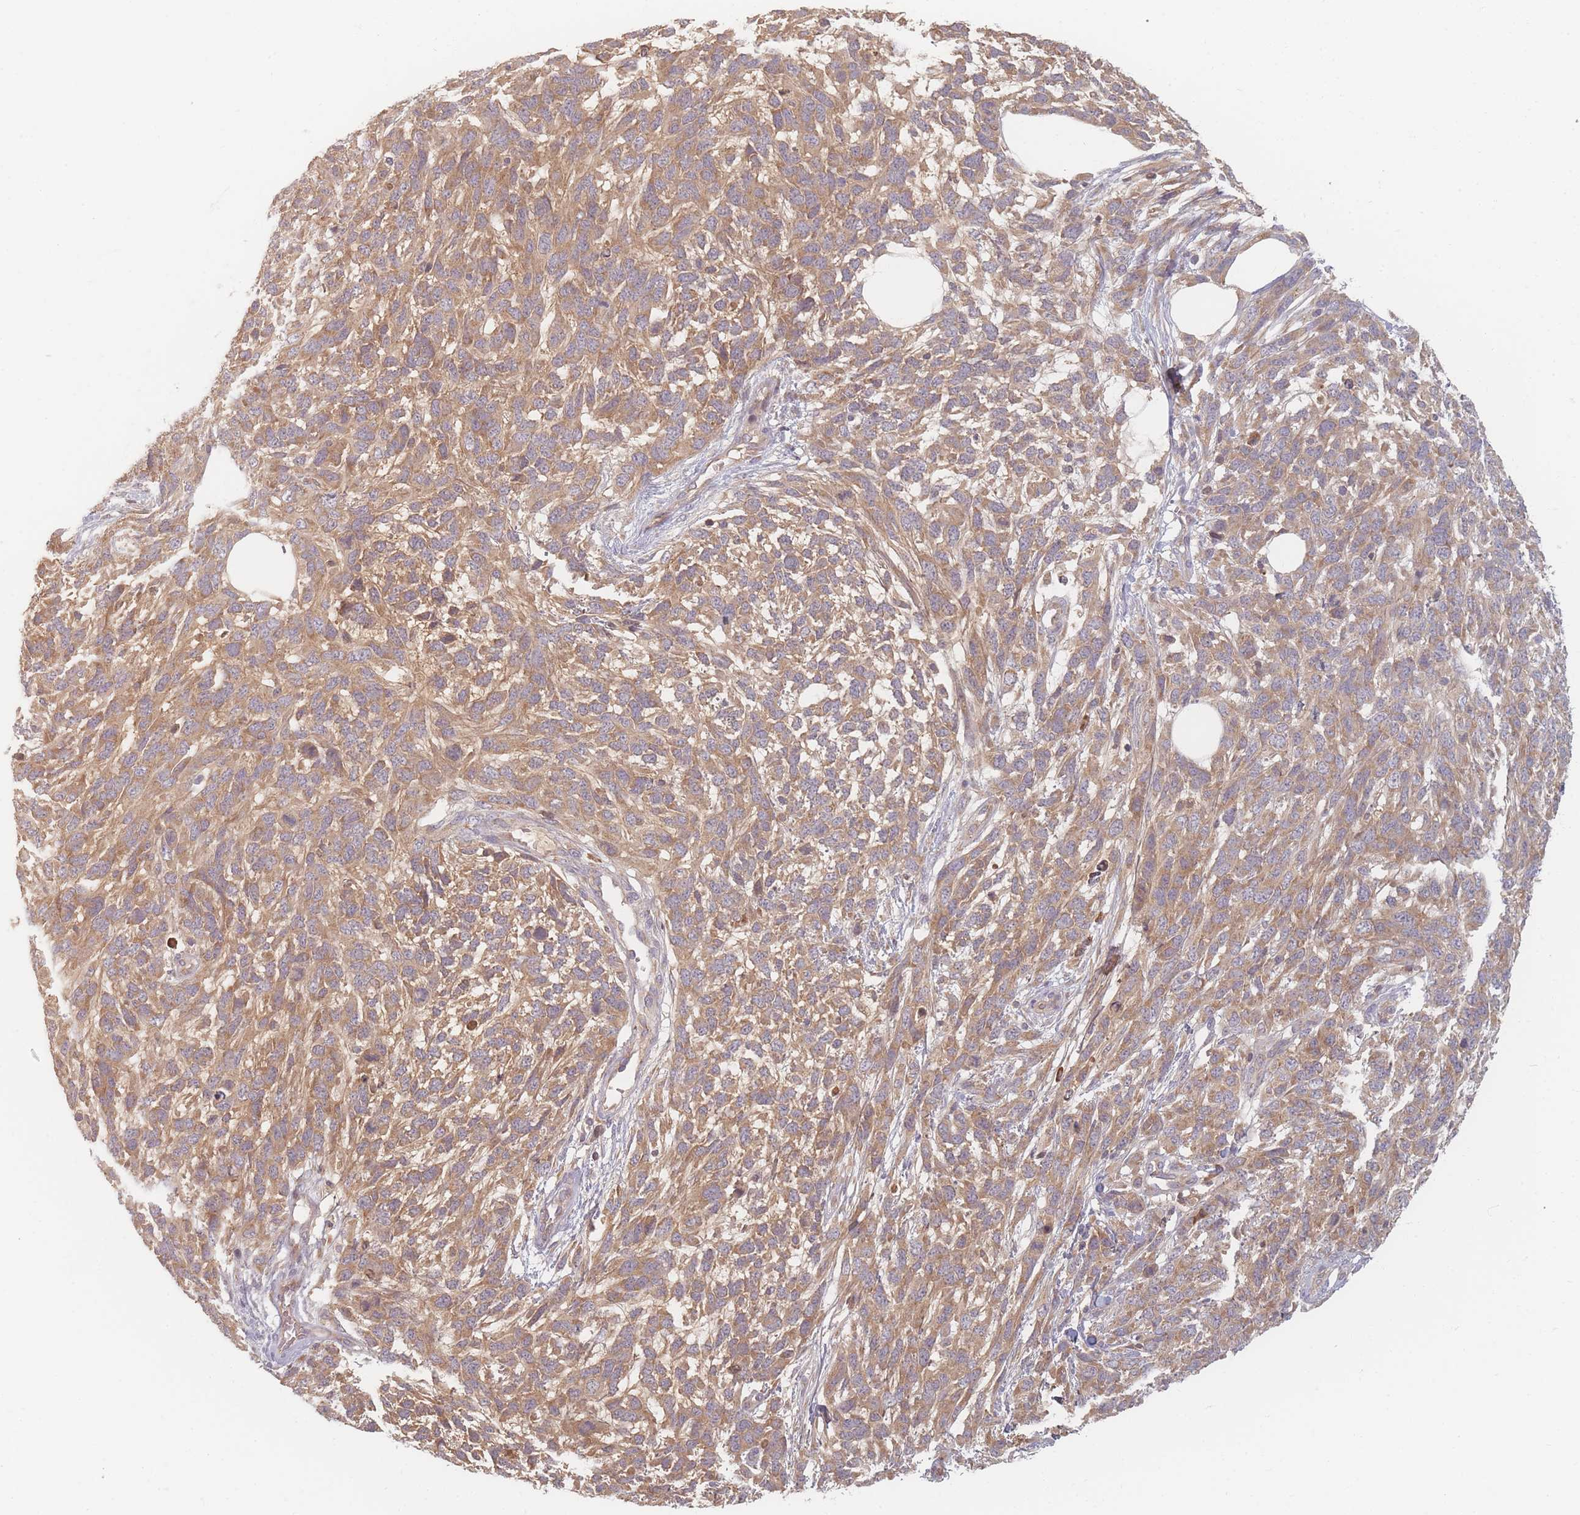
{"staining": {"intensity": "moderate", "quantity": ">75%", "location": "cytoplasmic/membranous"}, "tissue": "melanoma", "cell_type": "Tumor cells", "image_type": "cancer", "snomed": [{"axis": "morphology", "description": "Normal morphology"}, {"axis": "morphology", "description": "Malignant melanoma, NOS"}, {"axis": "topography", "description": "Skin"}], "caption": "Immunohistochemistry (IHC) micrograph of neoplastic tissue: melanoma stained using IHC exhibits medium levels of moderate protein expression localized specifically in the cytoplasmic/membranous of tumor cells, appearing as a cytoplasmic/membranous brown color.", "gene": "SLC35F3", "patient": {"sex": "female", "age": 72}}